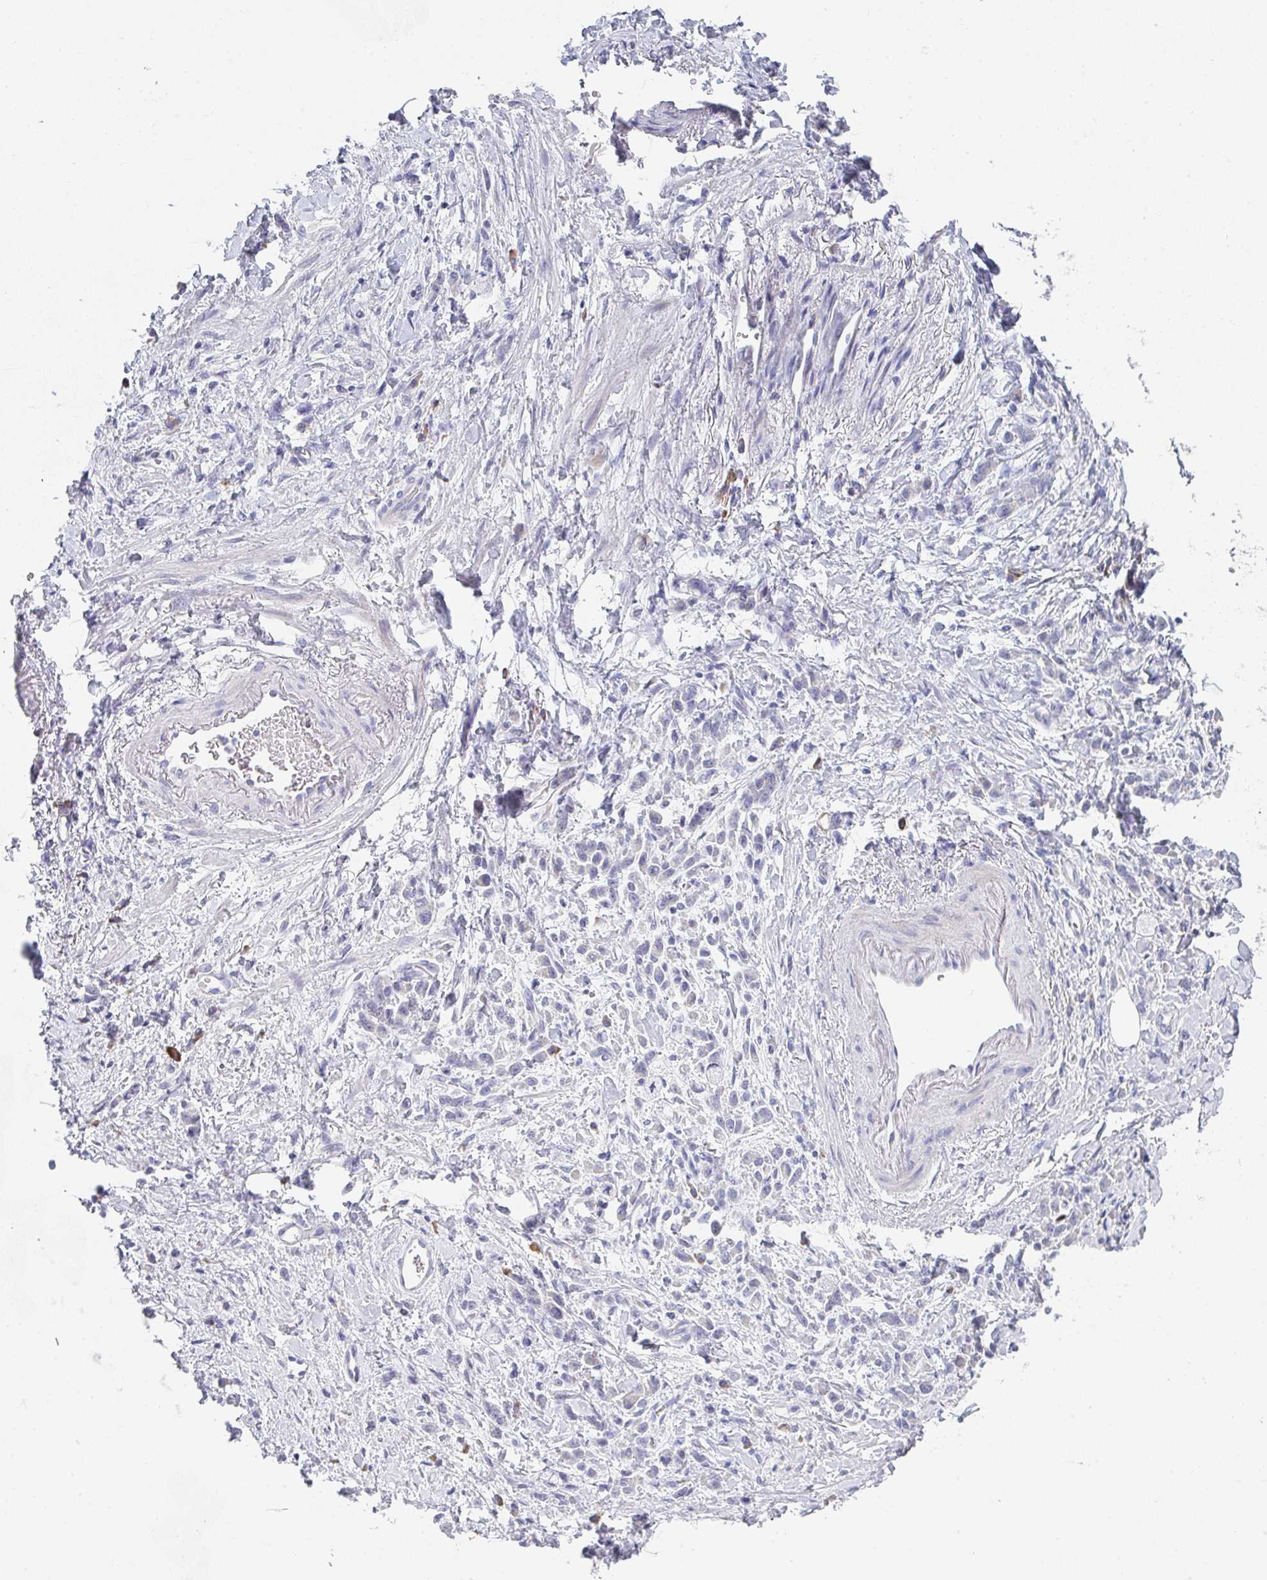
{"staining": {"intensity": "negative", "quantity": "none", "location": "none"}, "tissue": "stomach cancer", "cell_type": "Tumor cells", "image_type": "cancer", "snomed": [{"axis": "morphology", "description": "Adenocarcinoma, NOS"}, {"axis": "topography", "description": "Stomach"}], "caption": "Human adenocarcinoma (stomach) stained for a protein using IHC exhibits no expression in tumor cells.", "gene": "NOXRED1", "patient": {"sex": "male", "age": 77}}